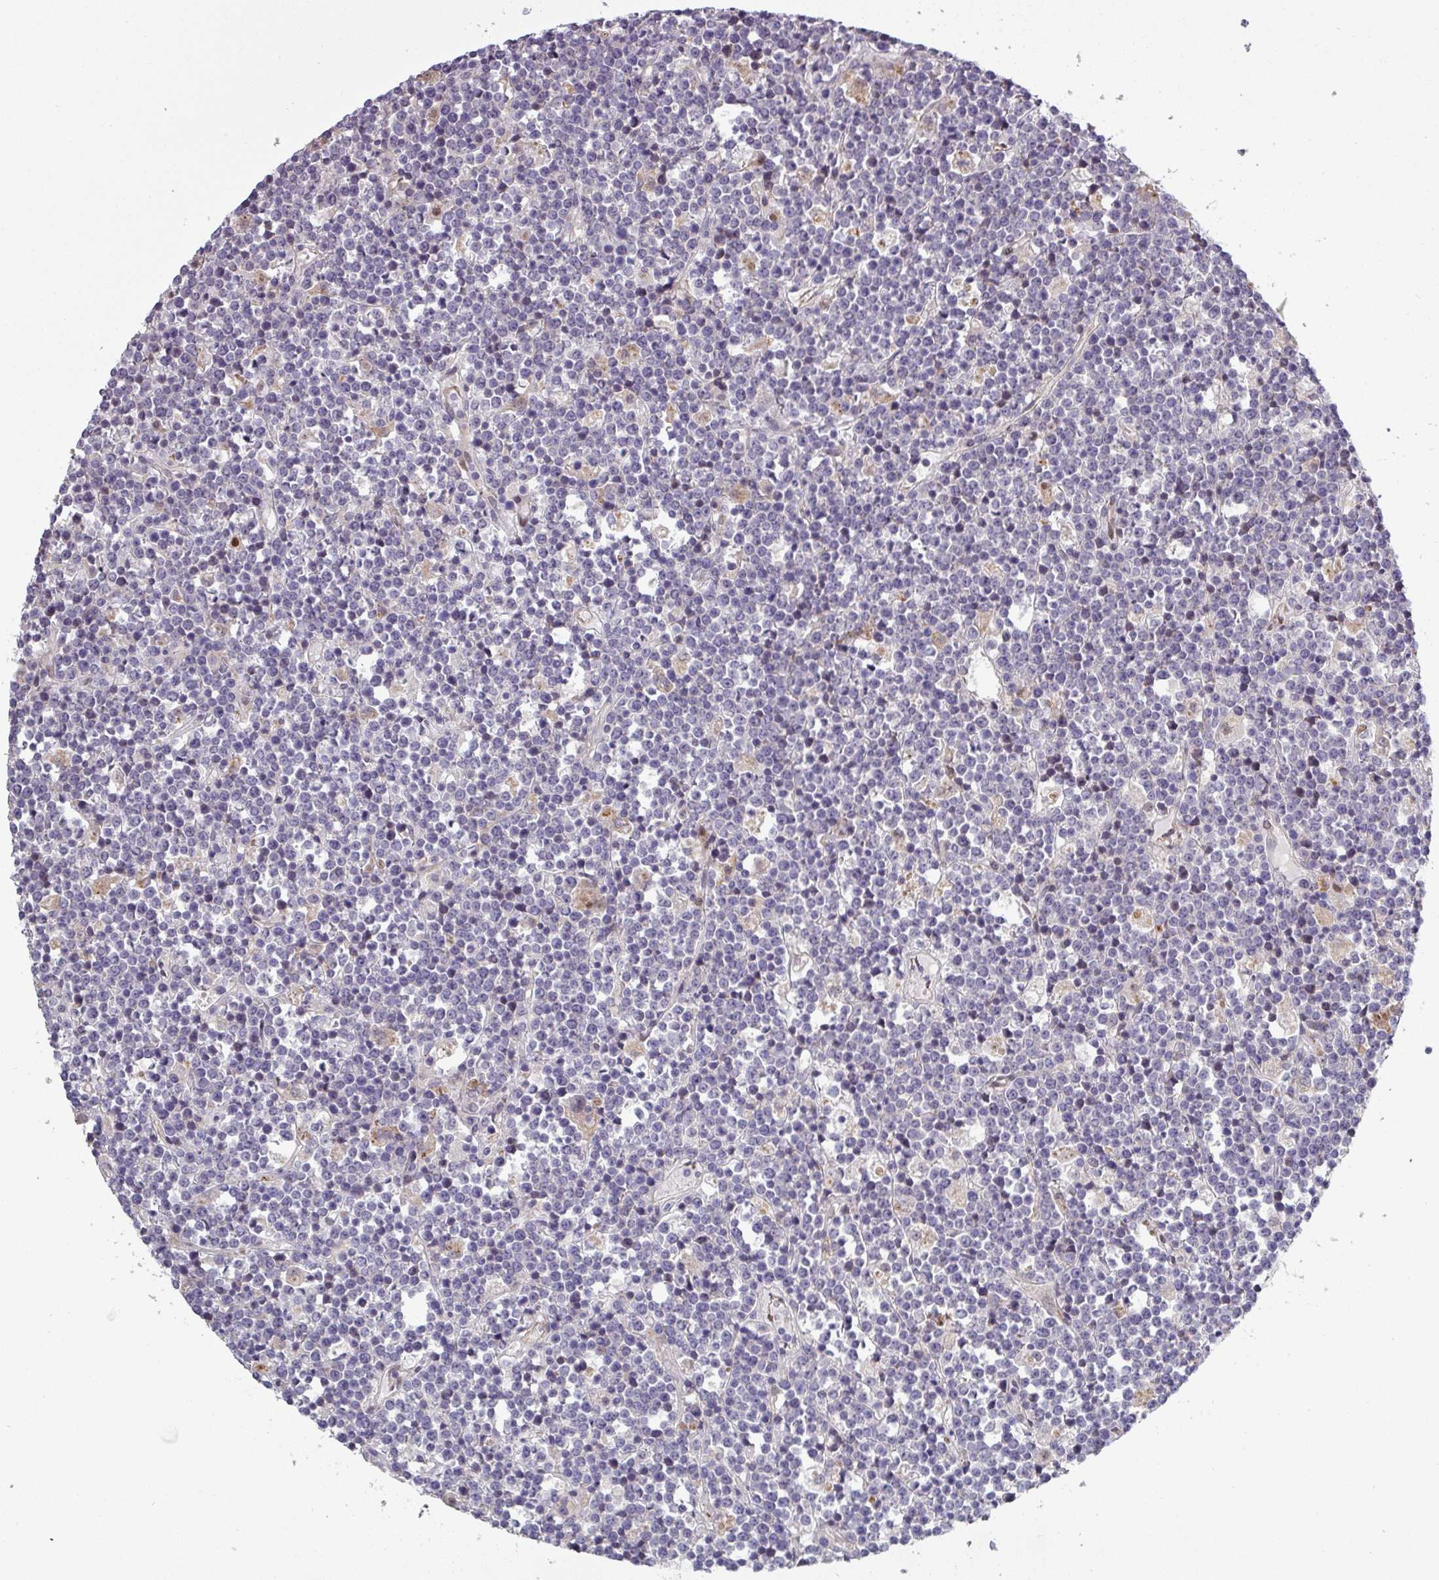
{"staining": {"intensity": "negative", "quantity": "none", "location": "none"}, "tissue": "lymphoma", "cell_type": "Tumor cells", "image_type": "cancer", "snomed": [{"axis": "morphology", "description": "Malignant lymphoma, non-Hodgkin's type, High grade"}, {"axis": "topography", "description": "Ovary"}], "caption": "Human high-grade malignant lymphoma, non-Hodgkin's type stained for a protein using immunohistochemistry shows no expression in tumor cells.", "gene": "C2orf16", "patient": {"sex": "female", "age": 56}}